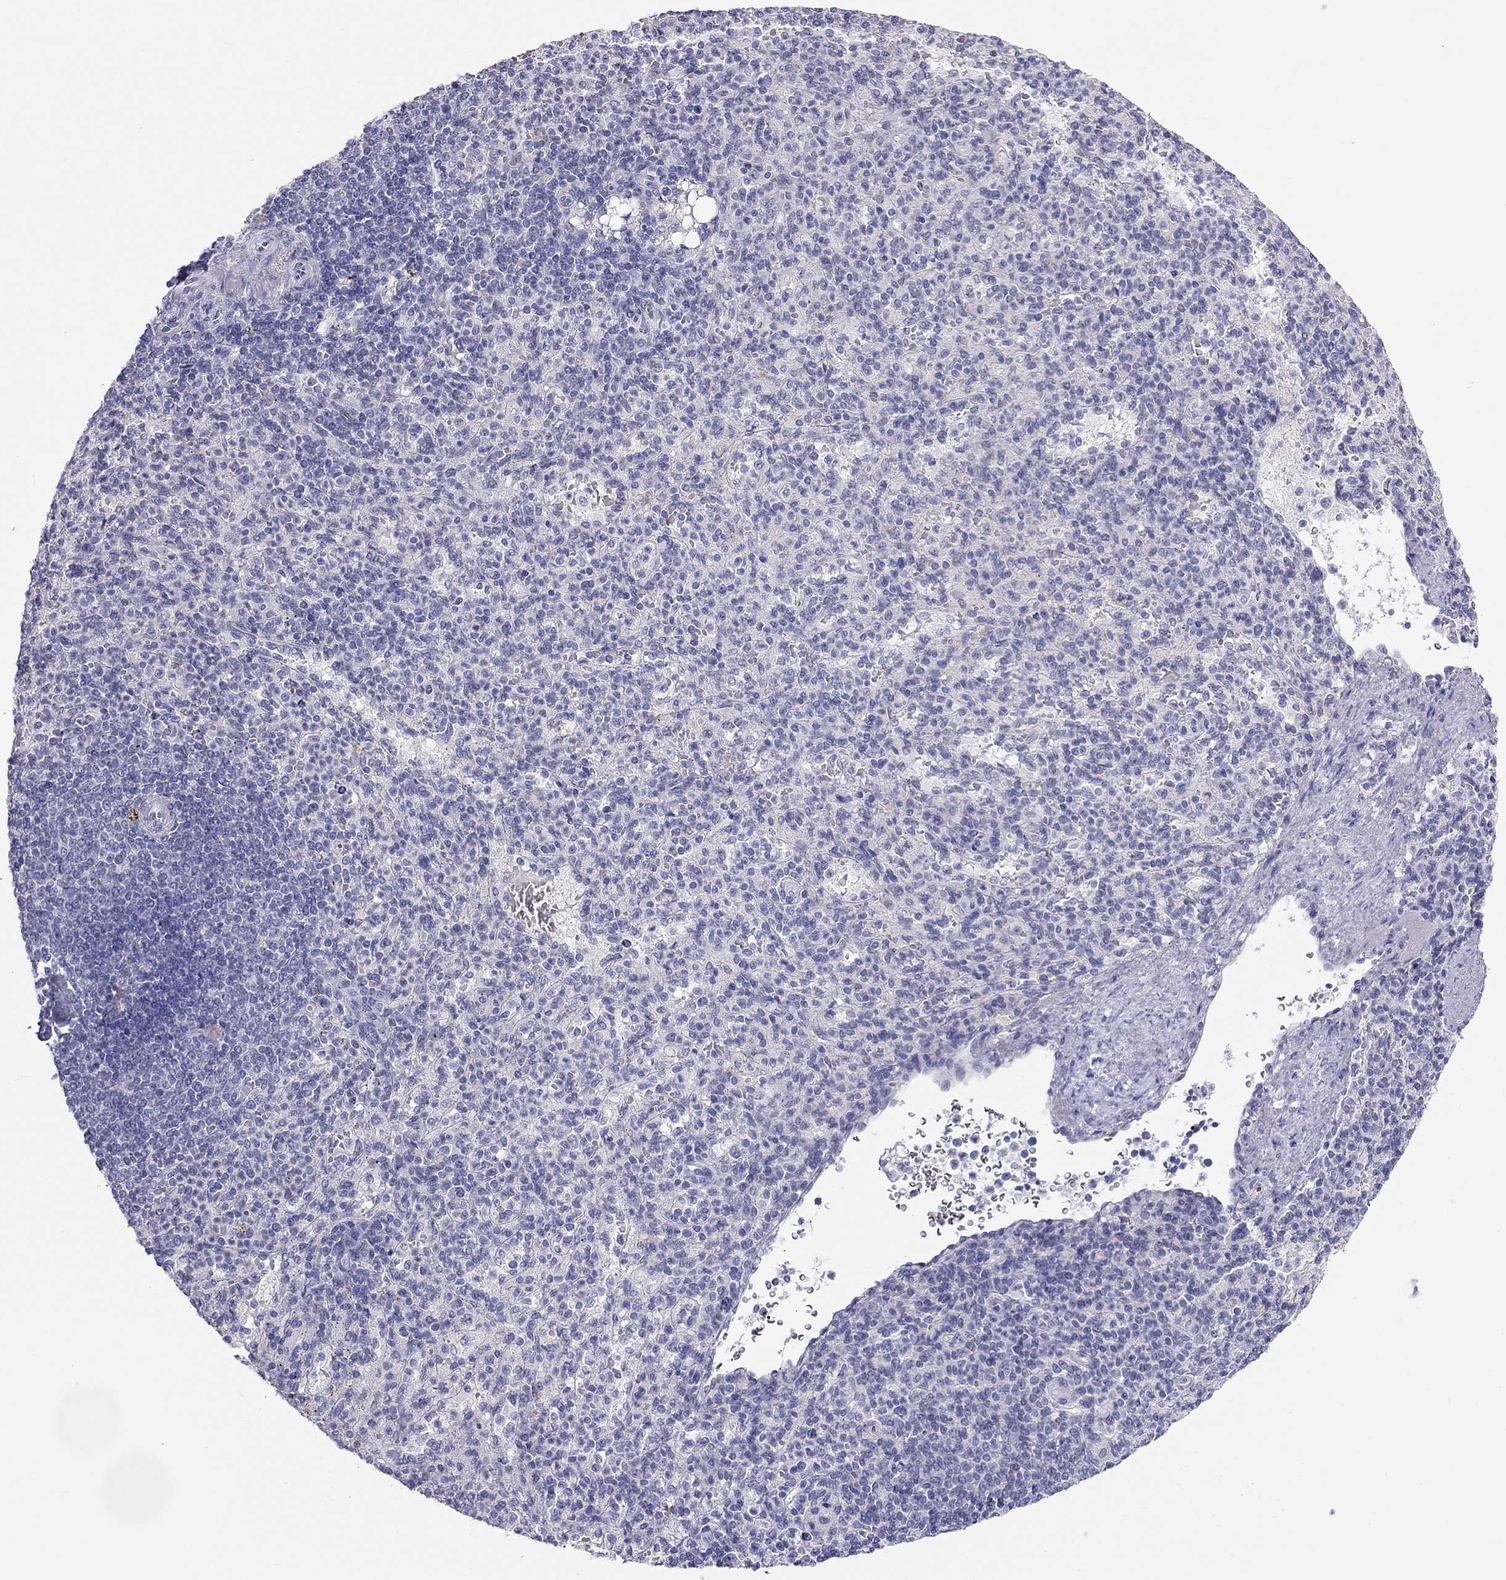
{"staining": {"intensity": "negative", "quantity": "none", "location": "none"}, "tissue": "spleen", "cell_type": "Cells in red pulp", "image_type": "normal", "snomed": [{"axis": "morphology", "description": "Normal tissue, NOS"}, {"axis": "topography", "description": "Spleen"}], "caption": "The immunohistochemistry image has no significant expression in cells in red pulp of spleen.", "gene": "KCNV2", "patient": {"sex": "female", "age": 74}}